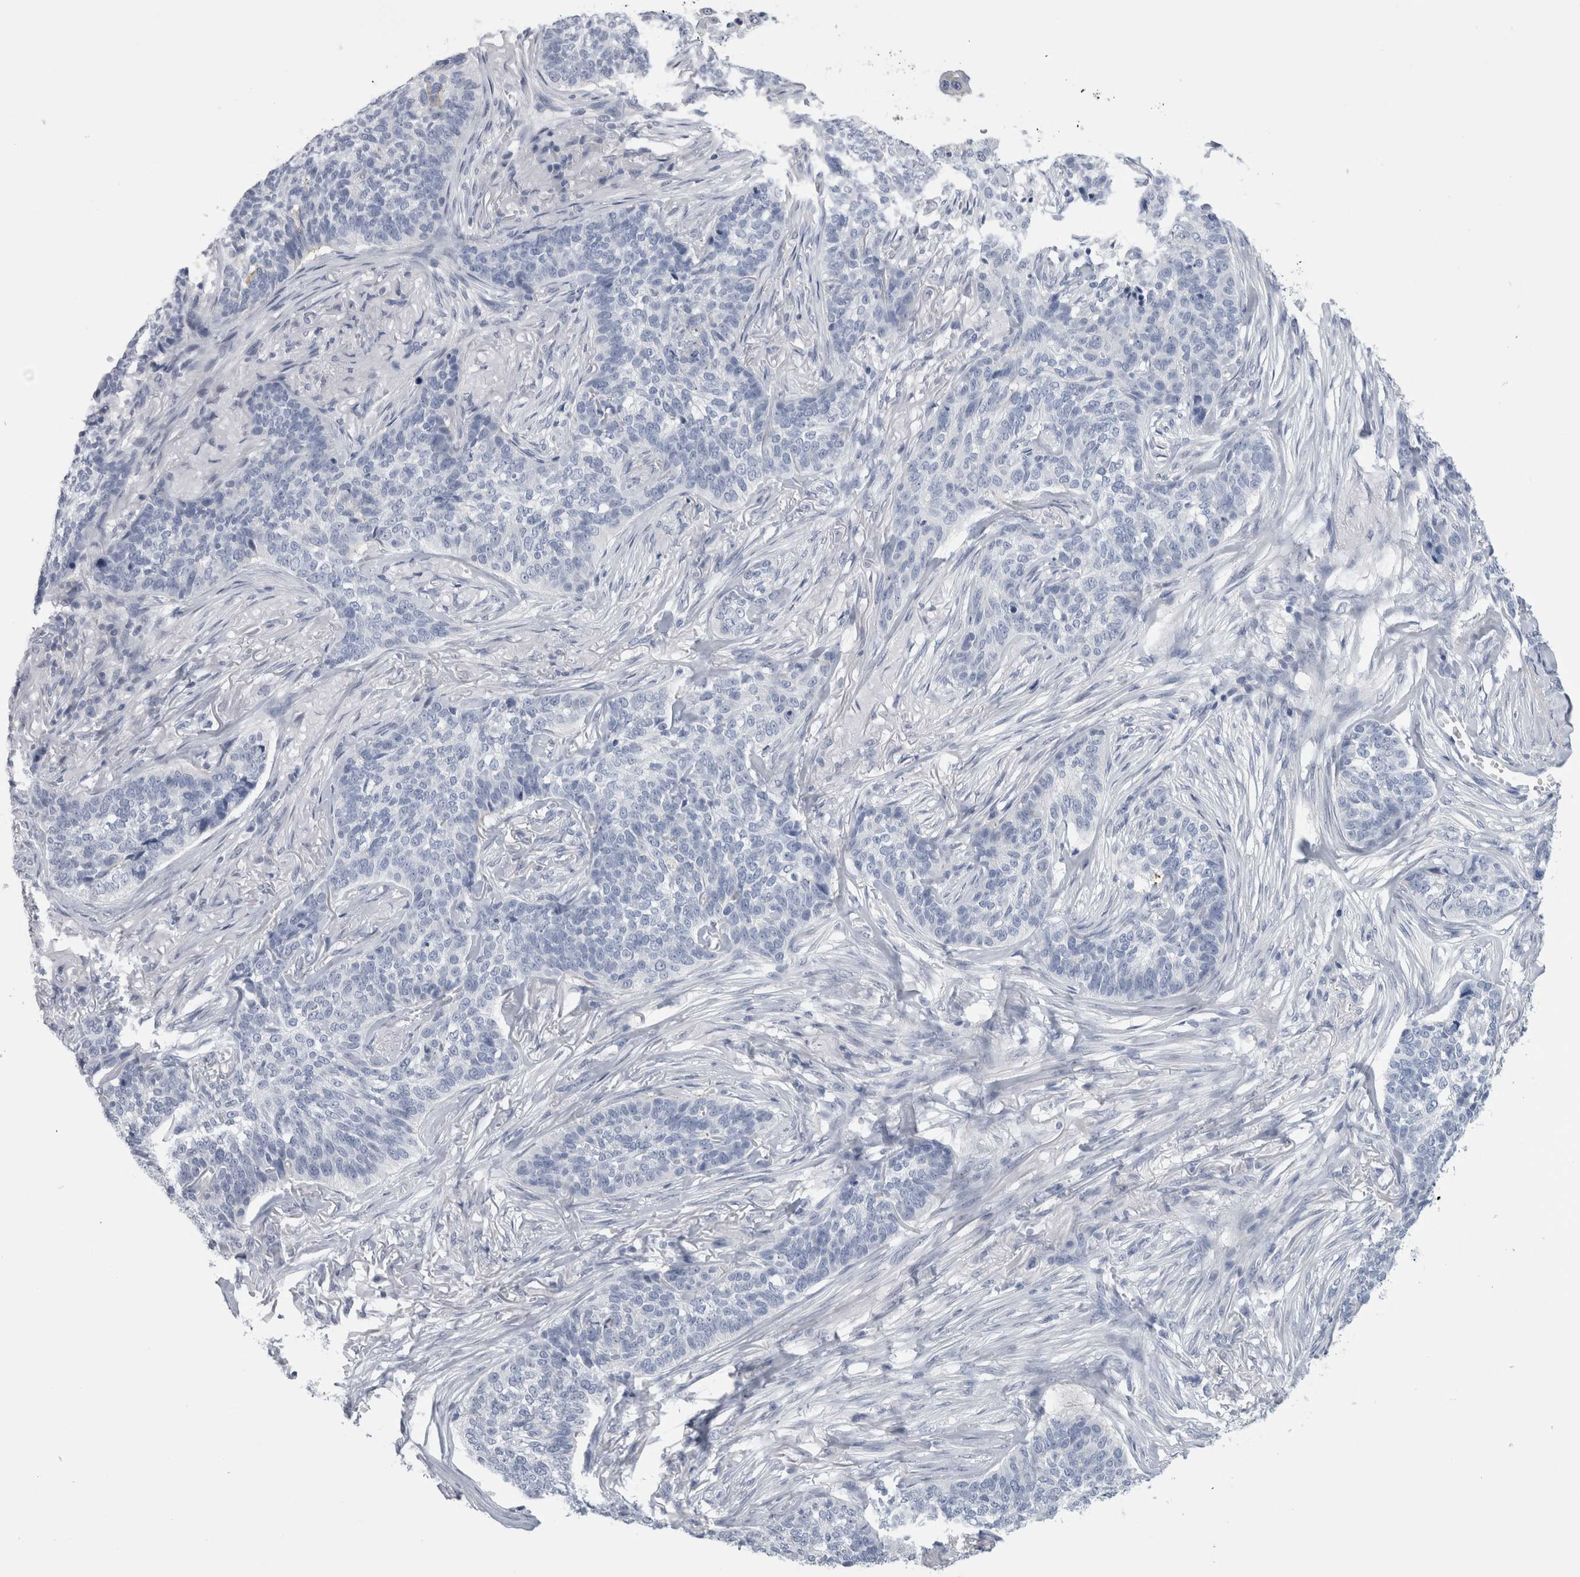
{"staining": {"intensity": "negative", "quantity": "none", "location": "none"}, "tissue": "skin cancer", "cell_type": "Tumor cells", "image_type": "cancer", "snomed": [{"axis": "morphology", "description": "Basal cell carcinoma"}, {"axis": "topography", "description": "Skin"}], "caption": "This is an immunohistochemistry (IHC) micrograph of human skin cancer. There is no expression in tumor cells.", "gene": "ANKFY1", "patient": {"sex": "male", "age": 85}}